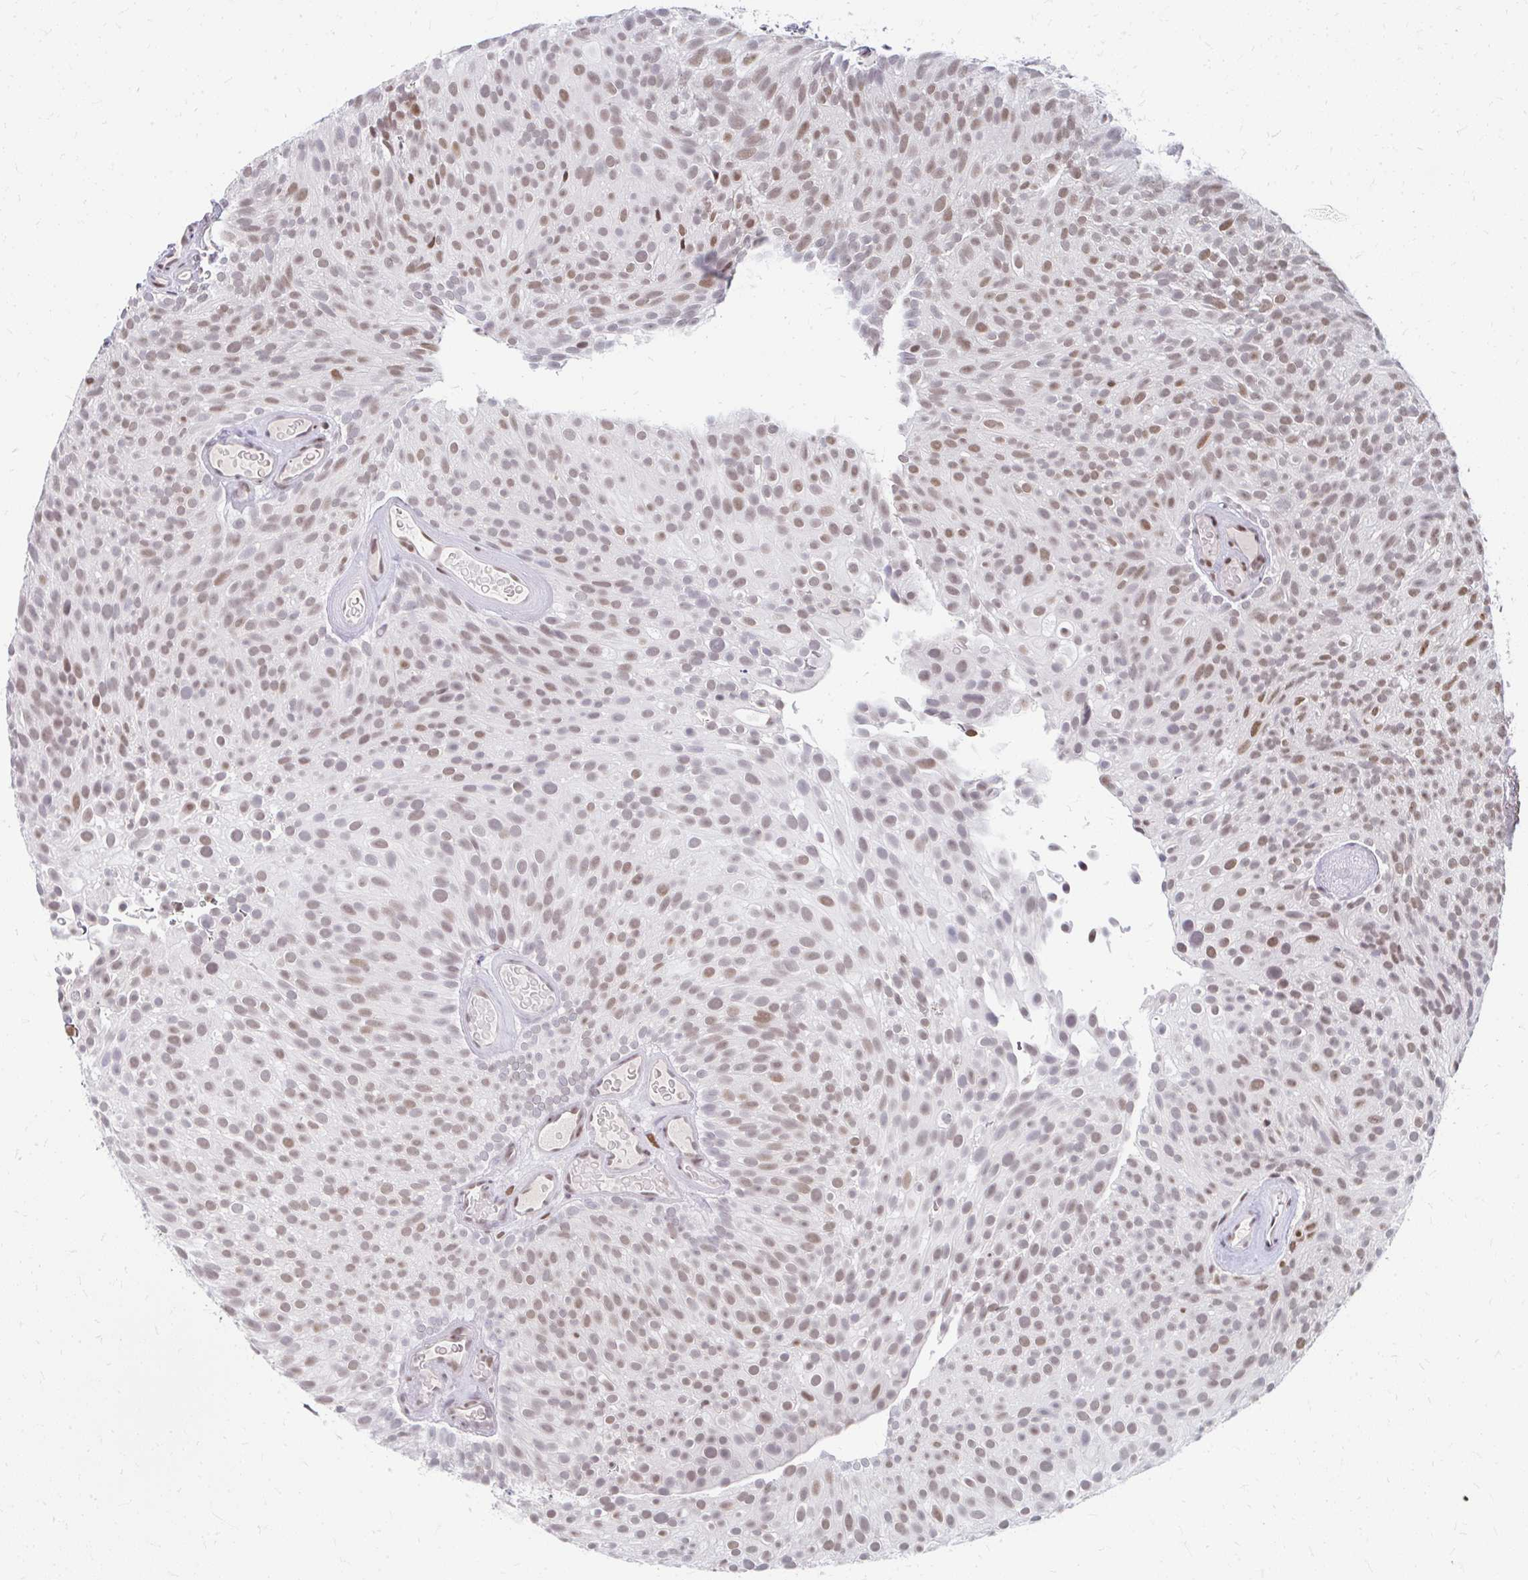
{"staining": {"intensity": "moderate", "quantity": "25%-75%", "location": "nuclear"}, "tissue": "urothelial cancer", "cell_type": "Tumor cells", "image_type": "cancer", "snomed": [{"axis": "morphology", "description": "Urothelial carcinoma, Low grade"}, {"axis": "topography", "description": "Urinary bladder"}], "caption": "This micrograph demonstrates urothelial cancer stained with IHC to label a protein in brown. The nuclear of tumor cells show moderate positivity for the protein. Nuclei are counter-stained blue.", "gene": "GTF2H1", "patient": {"sex": "male", "age": 78}}